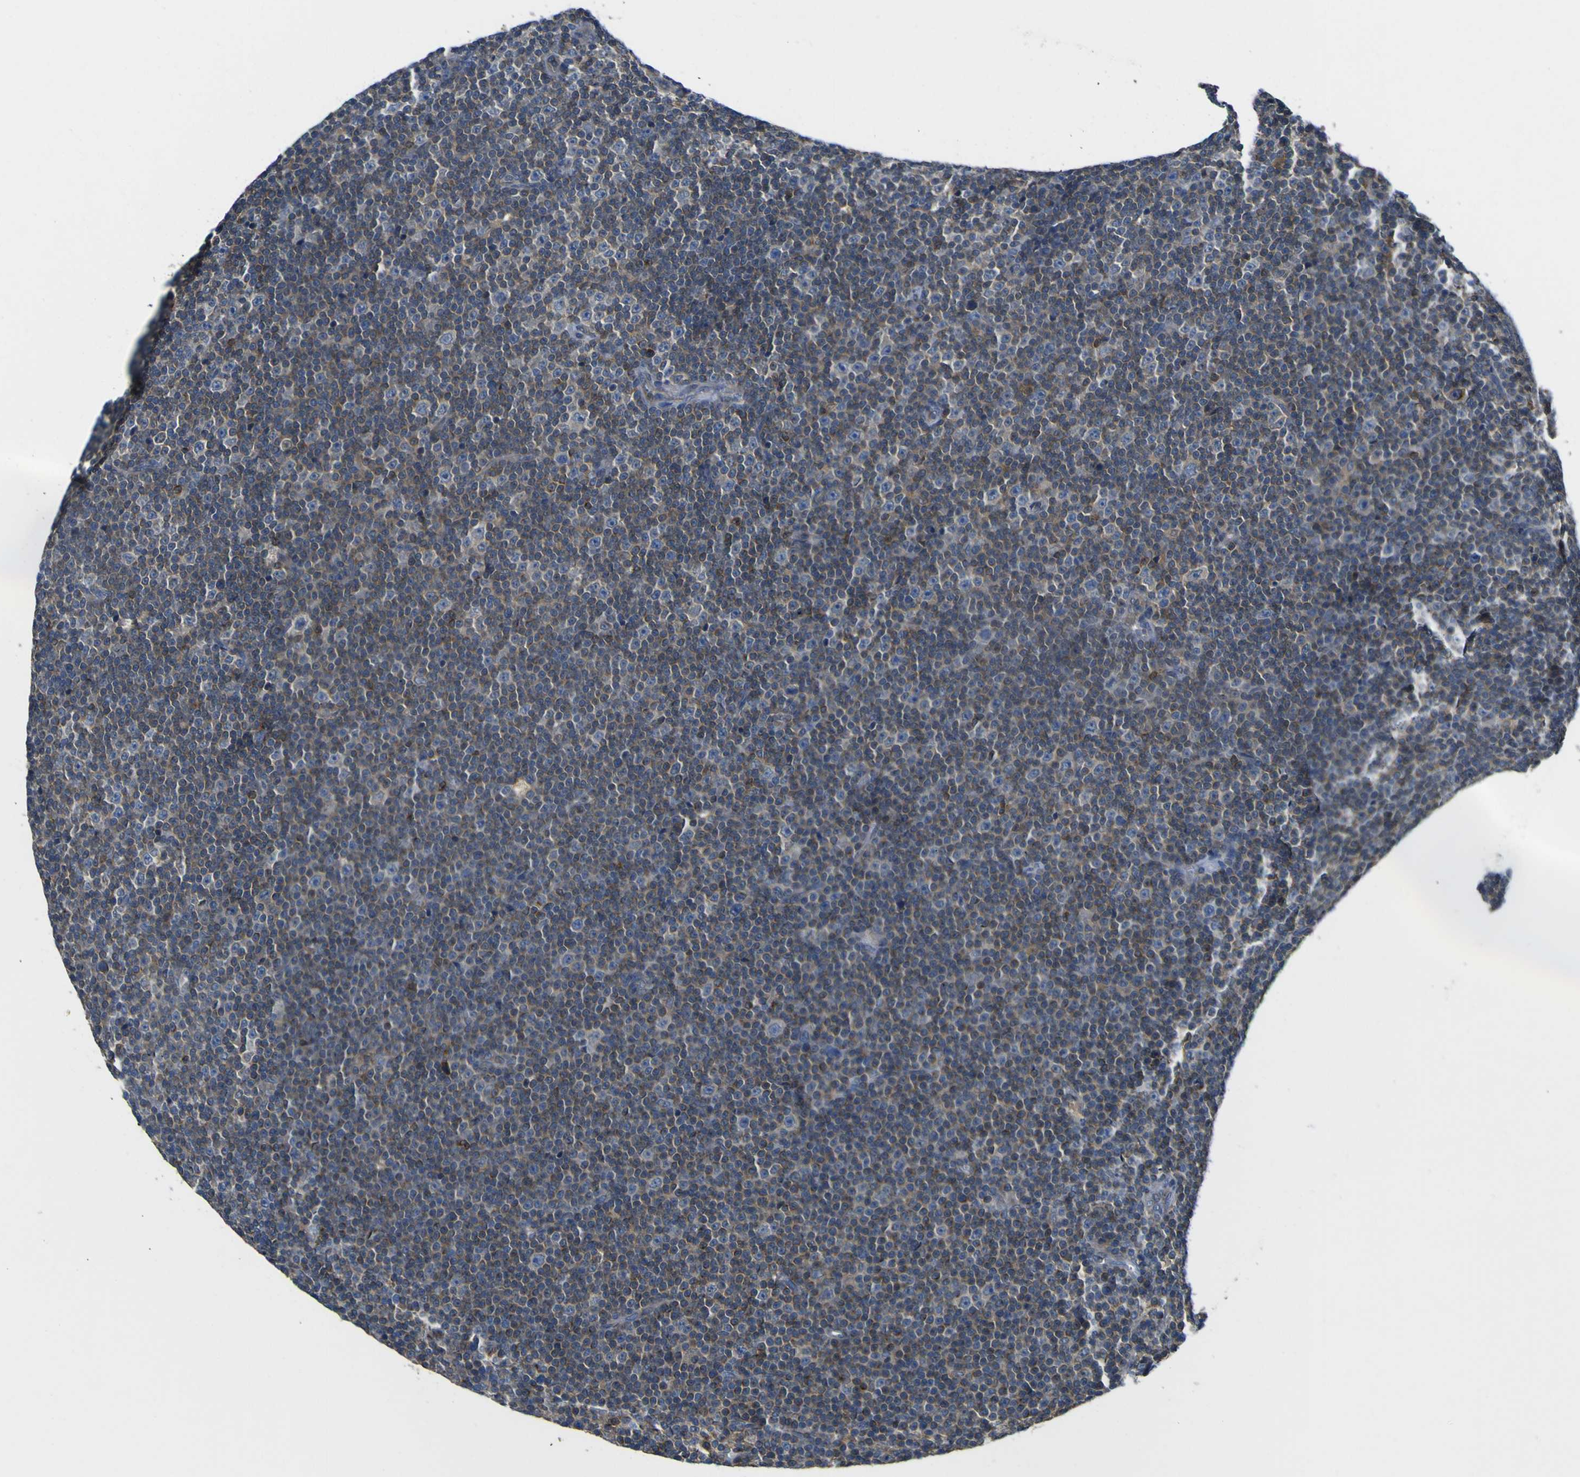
{"staining": {"intensity": "moderate", "quantity": ">75%", "location": "cytoplasmic/membranous"}, "tissue": "lymphoma", "cell_type": "Tumor cells", "image_type": "cancer", "snomed": [{"axis": "morphology", "description": "Malignant lymphoma, non-Hodgkin's type, Low grade"}, {"axis": "topography", "description": "Lymph node"}], "caption": "Lymphoma tissue shows moderate cytoplasmic/membranous staining in approximately >75% of tumor cells", "gene": "EML2", "patient": {"sex": "female", "age": 67}}